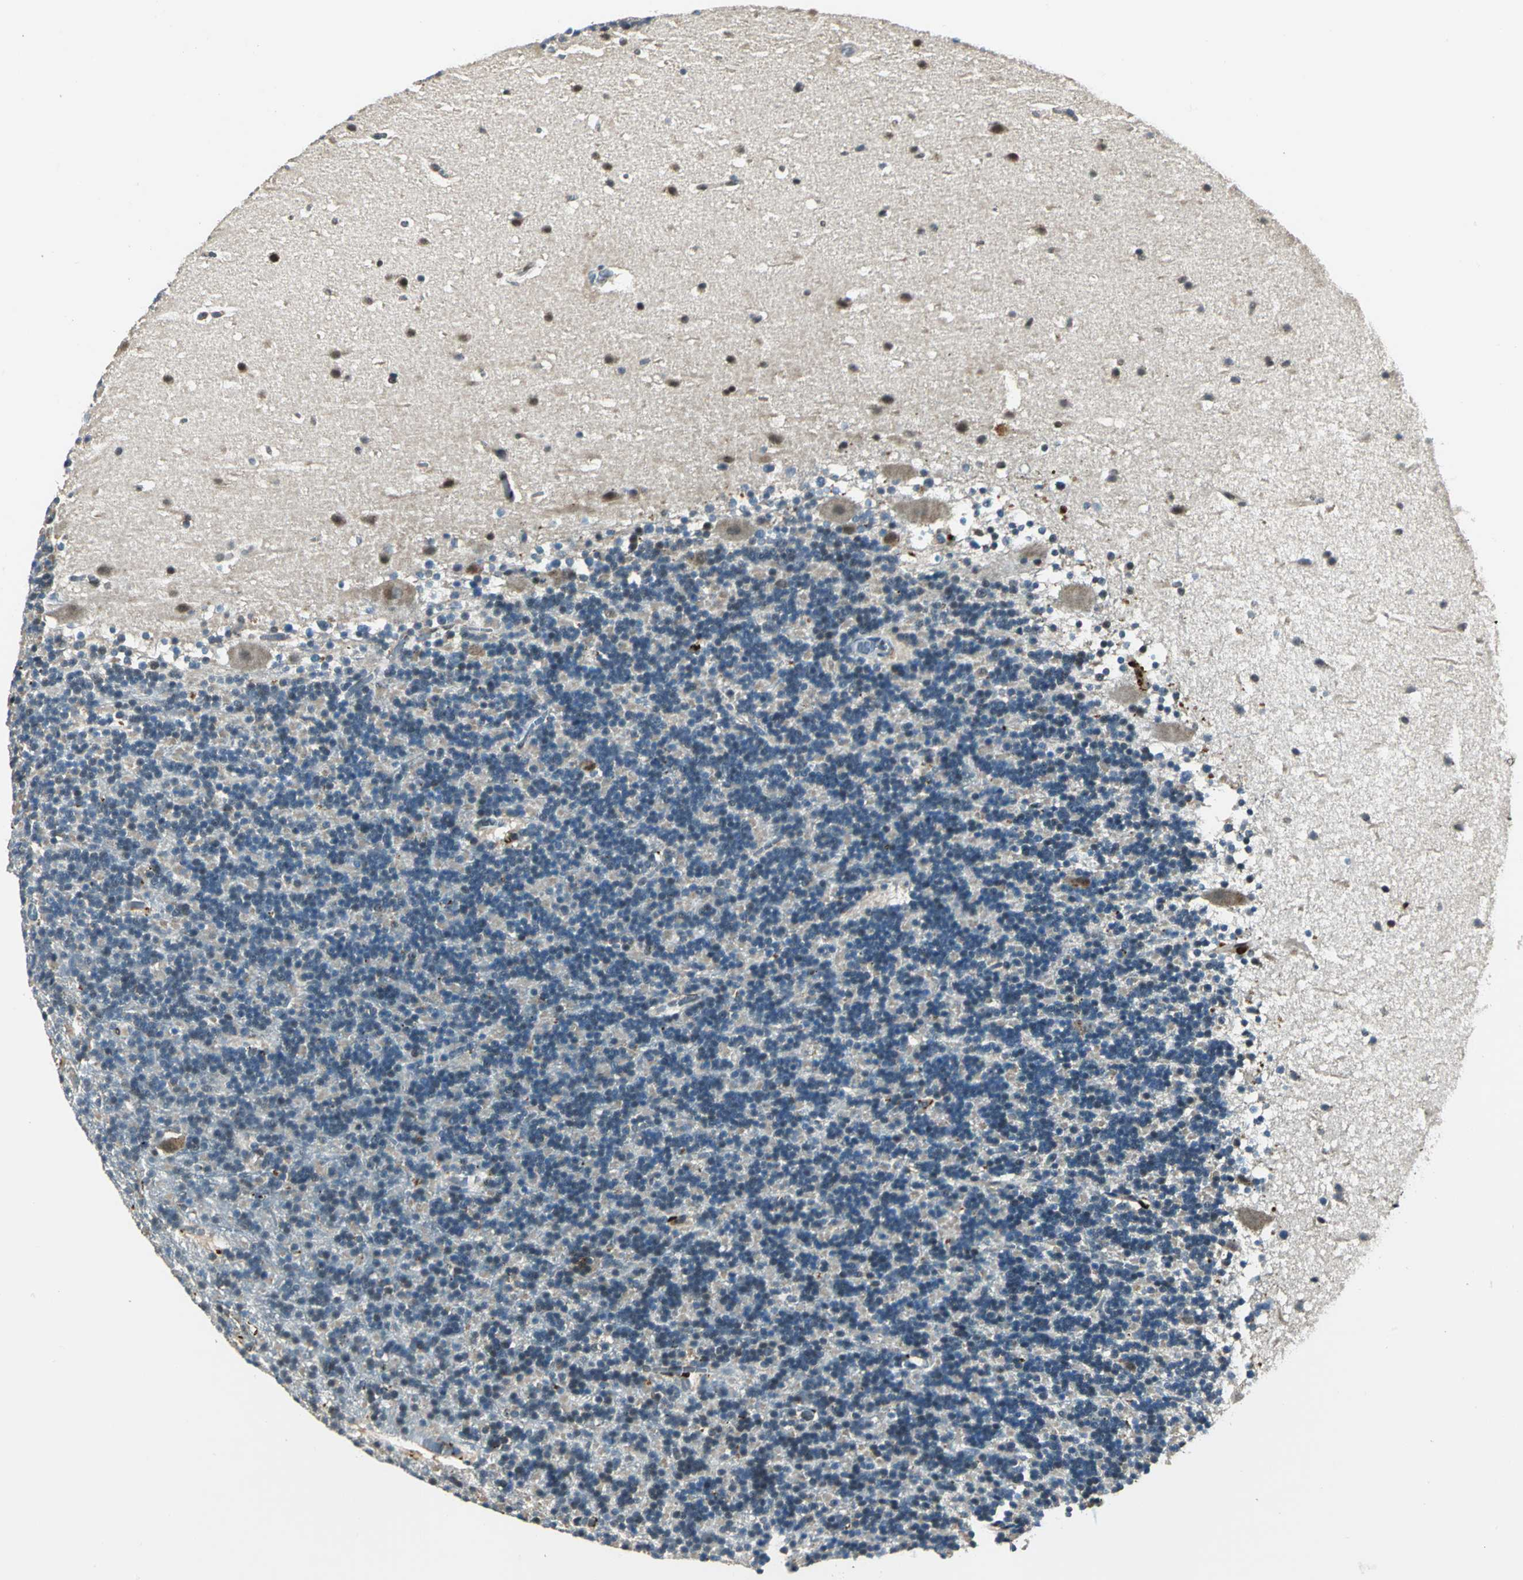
{"staining": {"intensity": "weak", "quantity": ">75%", "location": "cytoplasmic/membranous"}, "tissue": "cerebellum", "cell_type": "Cells in granular layer", "image_type": "normal", "snomed": [{"axis": "morphology", "description": "Normal tissue, NOS"}, {"axis": "topography", "description": "Cerebellum"}], "caption": "Brown immunohistochemical staining in unremarkable human cerebellum demonstrates weak cytoplasmic/membranous positivity in about >75% of cells in granular layer.", "gene": "PPP1R13L", "patient": {"sex": "male", "age": 45}}